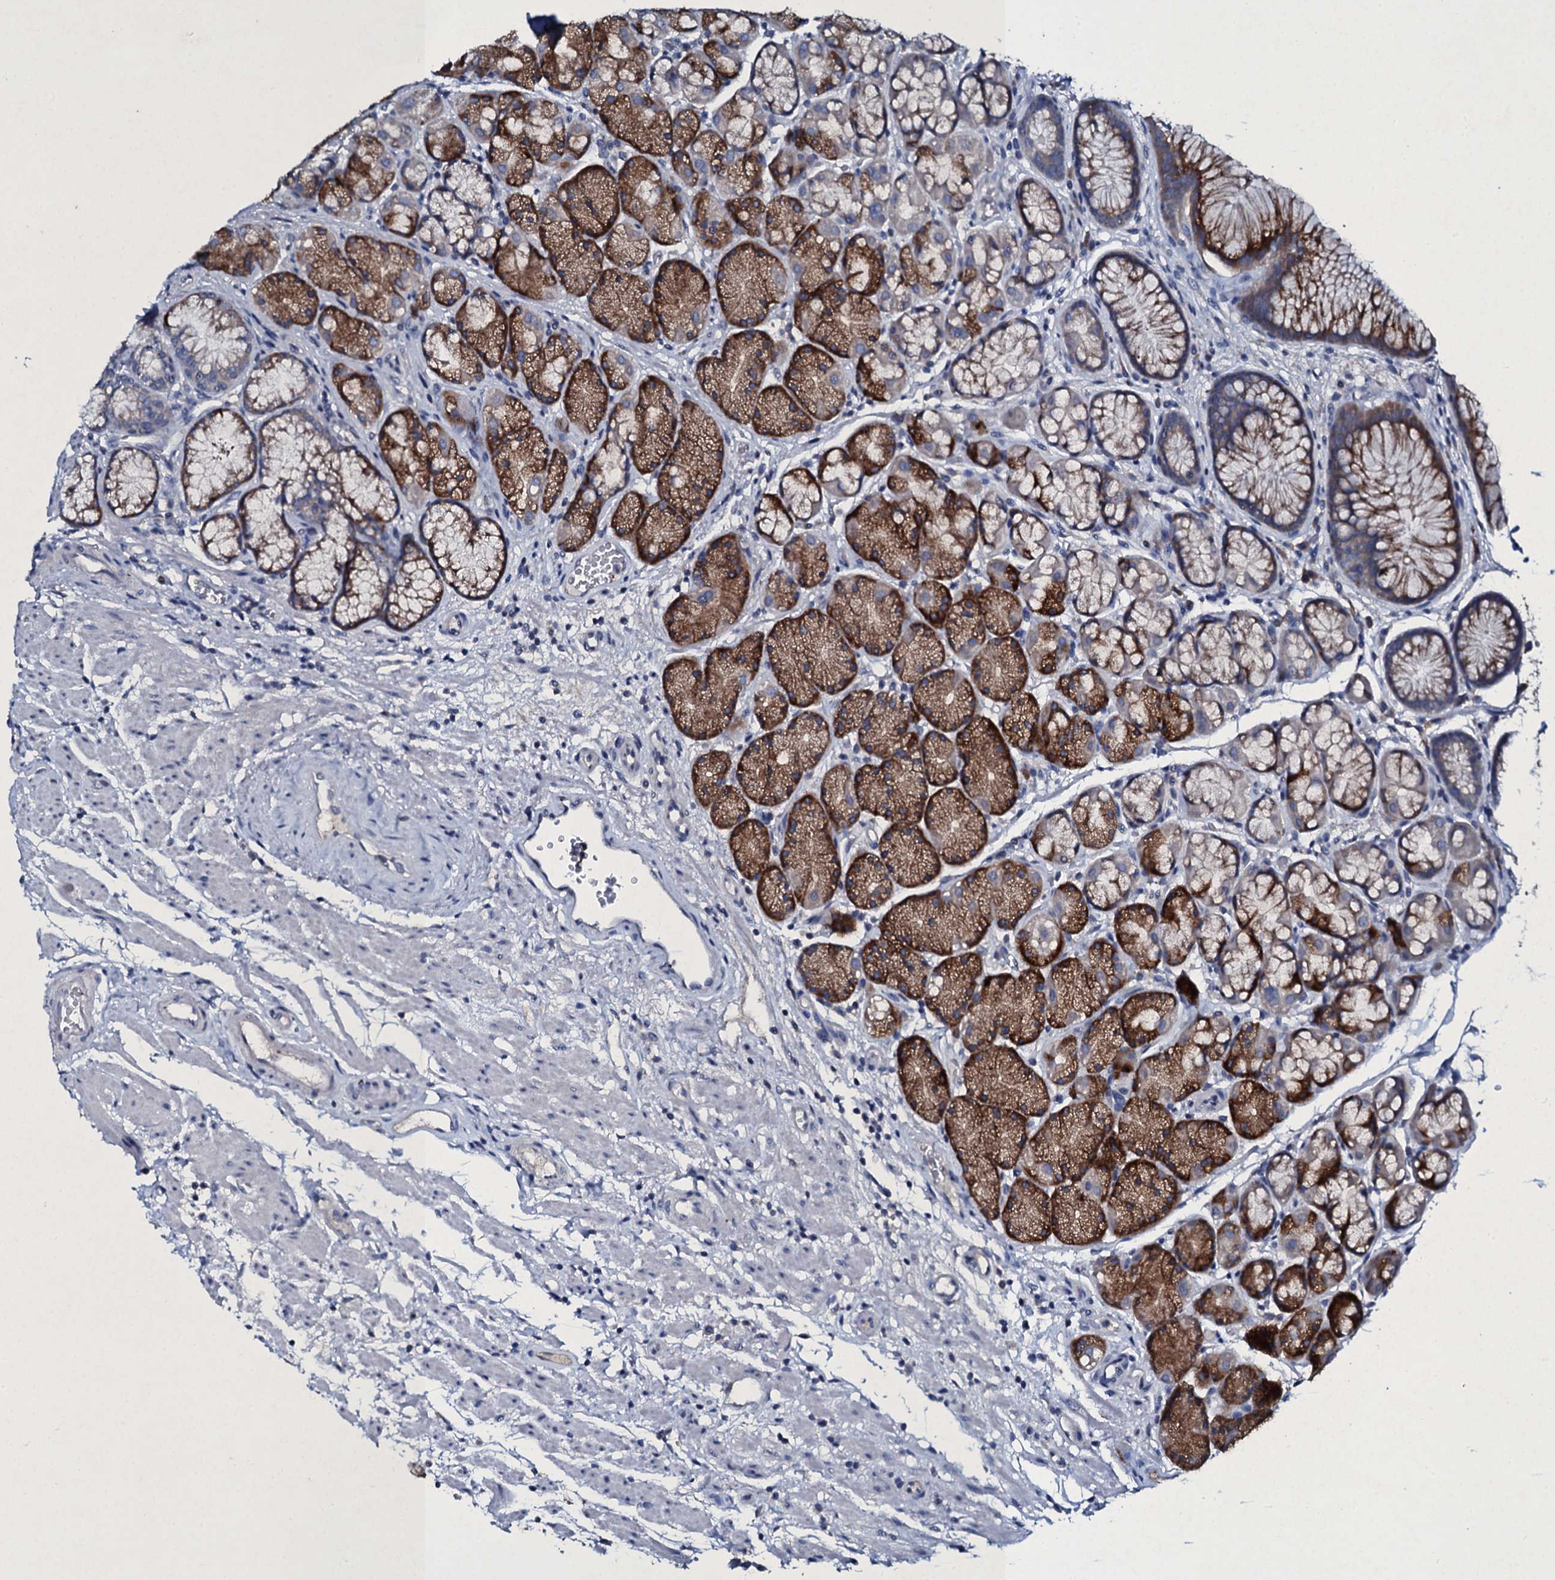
{"staining": {"intensity": "strong", "quantity": "25%-75%", "location": "cytoplasmic/membranous"}, "tissue": "stomach", "cell_type": "Glandular cells", "image_type": "normal", "snomed": [{"axis": "morphology", "description": "Normal tissue, NOS"}, {"axis": "topography", "description": "Stomach"}], "caption": "Benign stomach was stained to show a protein in brown. There is high levels of strong cytoplasmic/membranous staining in approximately 25%-75% of glandular cells. The staining is performed using DAB (3,3'-diaminobenzidine) brown chromogen to label protein expression. The nuclei are counter-stained blue using hematoxylin.", "gene": "TPGS2", "patient": {"sex": "male", "age": 63}}